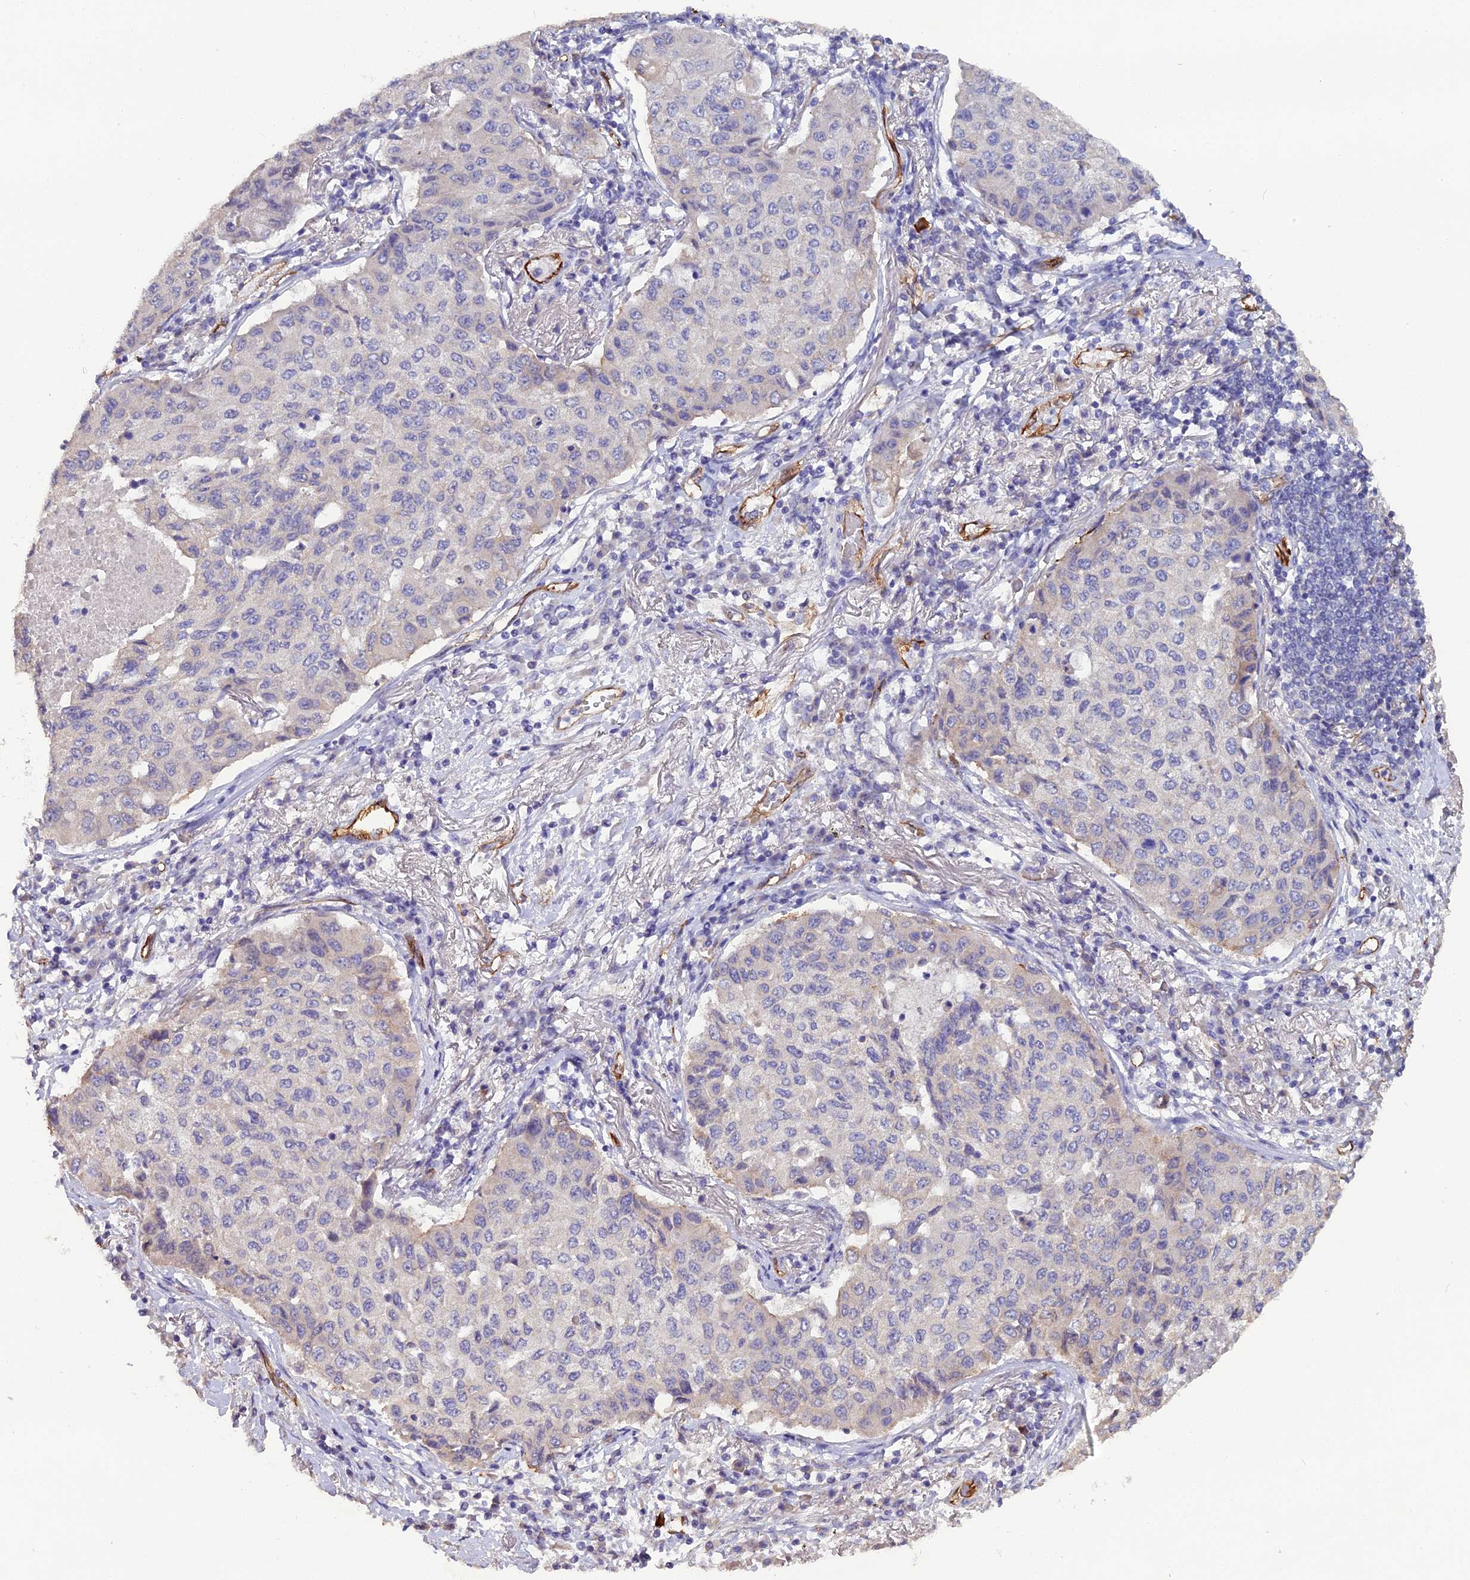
{"staining": {"intensity": "negative", "quantity": "none", "location": "none"}, "tissue": "lung cancer", "cell_type": "Tumor cells", "image_type": "cancer", "snomed": [{"axis": "morphology", "description": "Squamous cell carcinoma, NOS"}, {"axis": "topography", "description": "Lung"}], "caption": "This is an IHC image of lung cancer (squamous cell carcinoma). There is no positivity in tumor cells.", "gene": "CFAP47", "patient": {"sex": "male", "age": 74}}